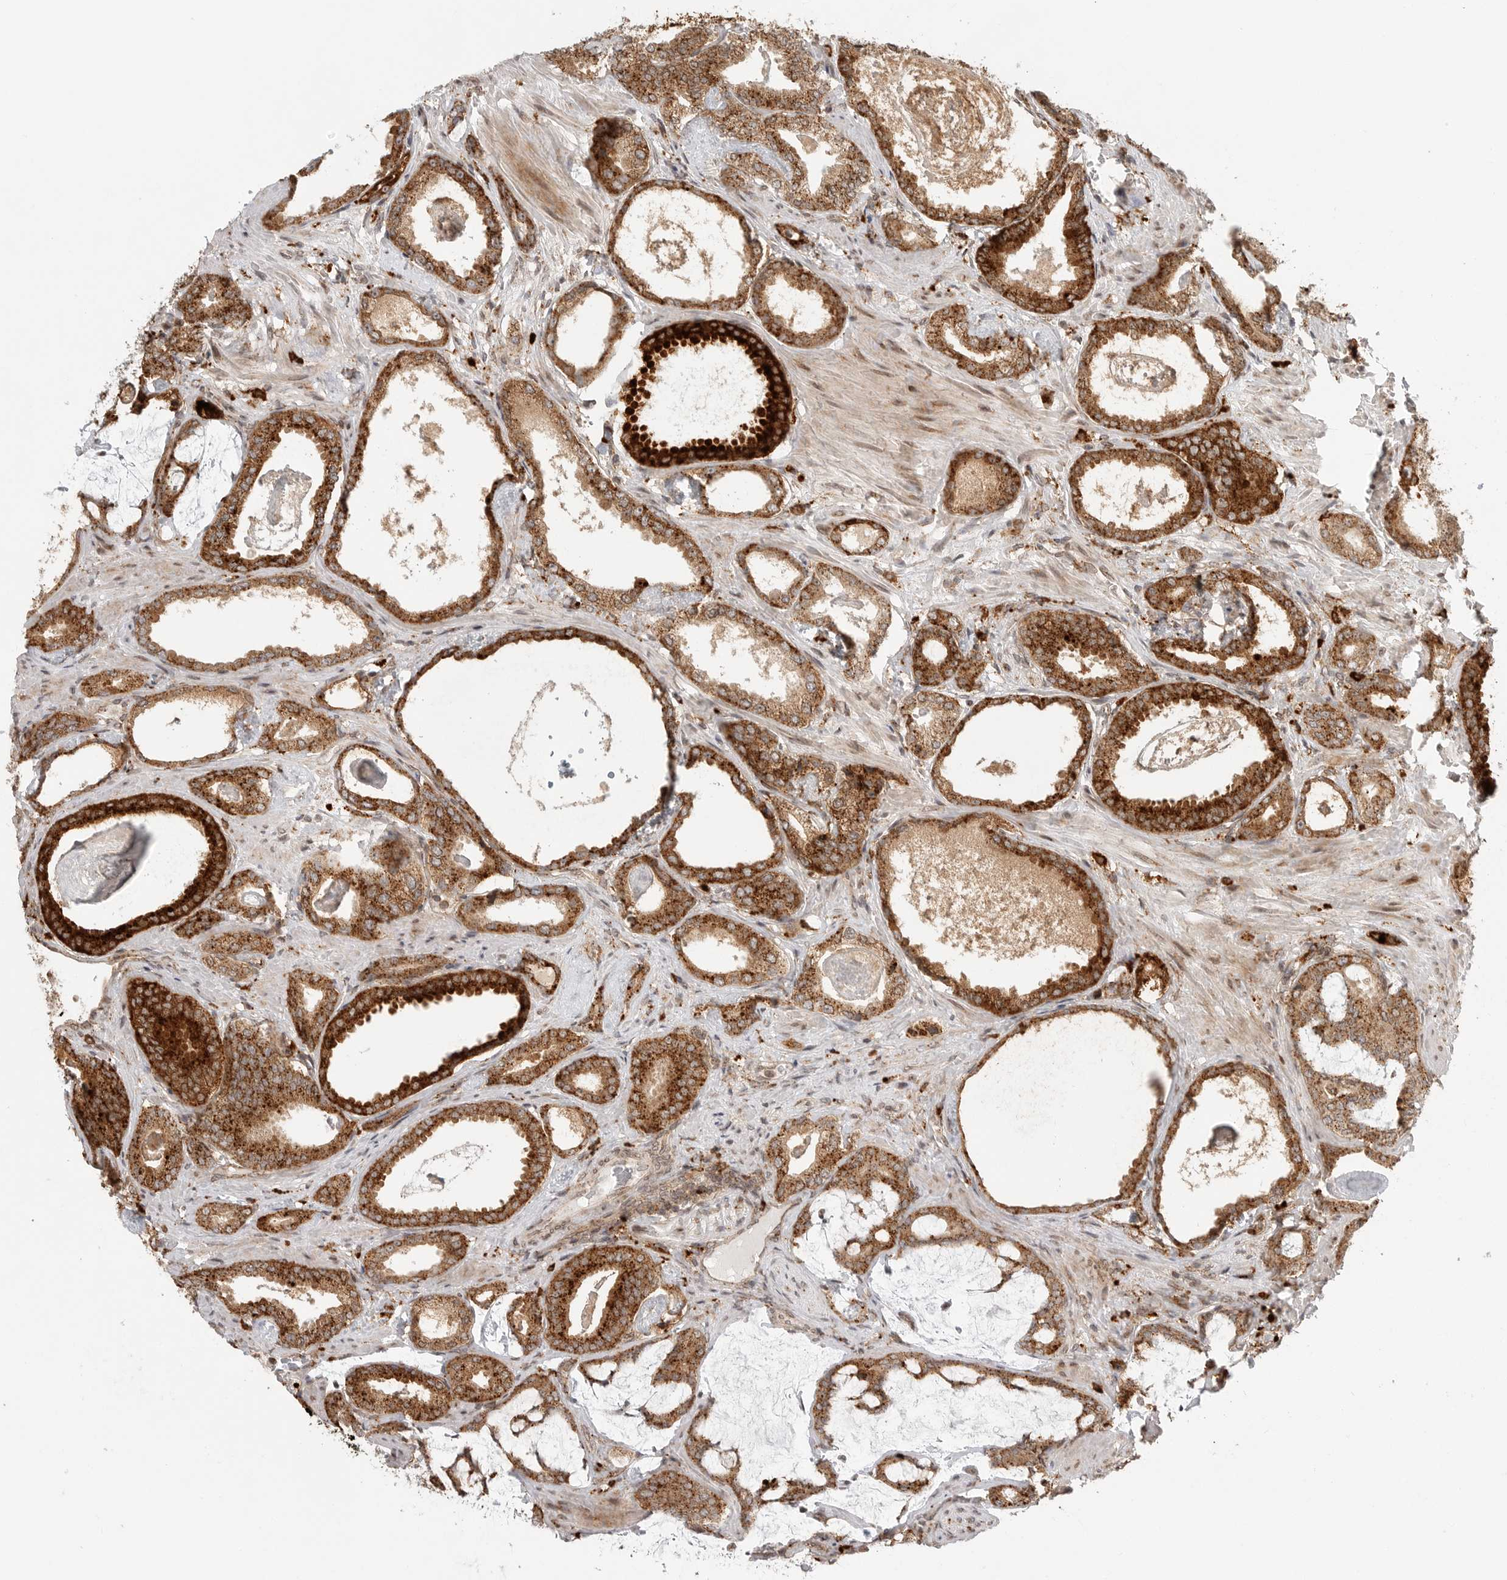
{"staining": {"intensity": "strong", "quantity": ">75%", "location": "cytoplasmic/membranous"}, "tissue": "prostate cancer", "cell_type": "Tumor cells", "image_type": "cancer", "snomed": [{"axis": "morphology", "description": "Adenocarcinoma, Low grade"}, {"axis": "topography", "description": "Prostate"}], "caption": "High-magnification brightfield microscopy of prostate cancer (adenocarcinoma (low-grade)) stained with DAB (3,3'-diaminobenzidine) (brown) and counterstained with hematoxylin (blue). tumor cells exhibit strong cytoplasmic/membranous positivity is present in approximately>75% of cells.", "gene": "IDUA", "patient": {"sex": "male", "age": 71}}